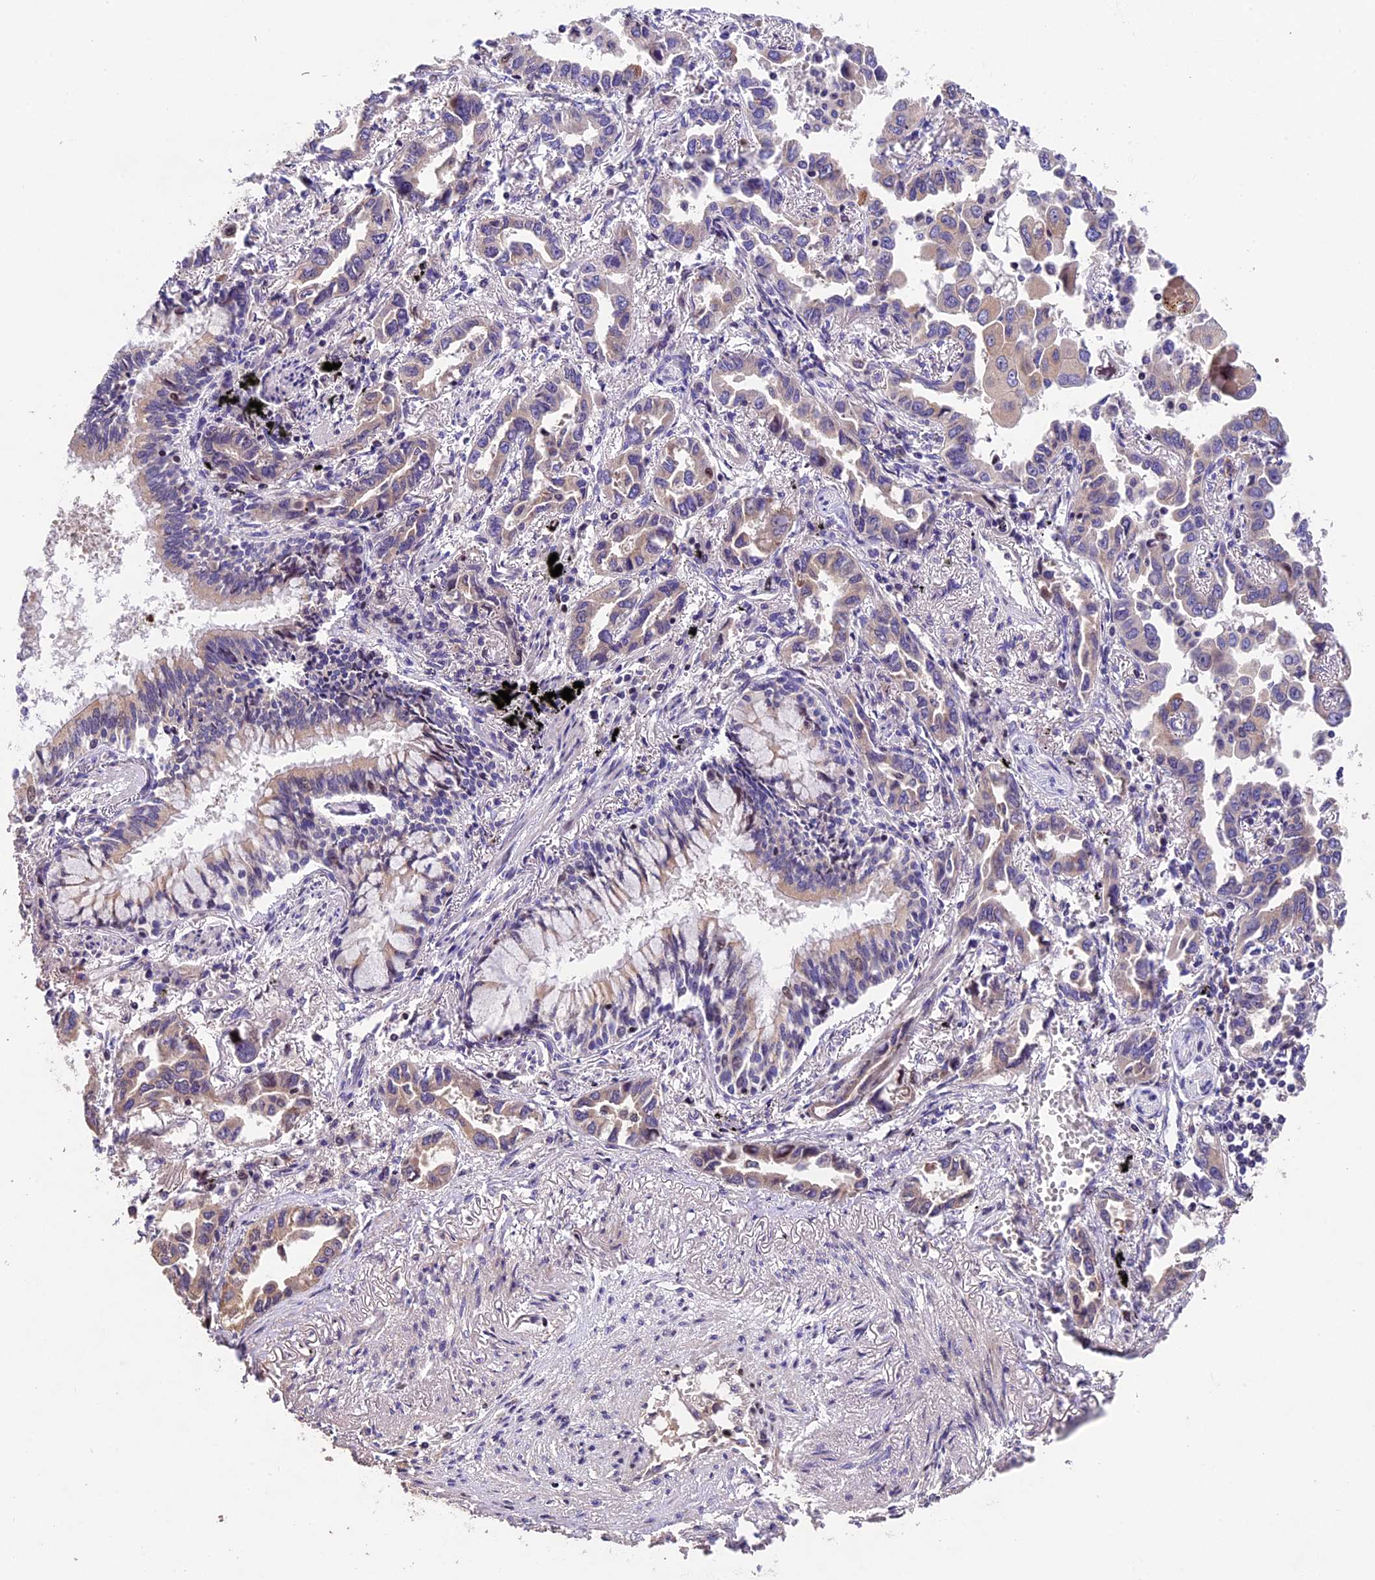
{"staining": {"intensity": "negative", "quantity": "none", "location": "none"}, "tissue": "lung cancer", "cell_type": "Tumor cells", "image_type": "cancer", "snomed": [{"axis": "morphology", "description": "Adenocarcinoma, NOS"}, {"axis": "topography", "description": "Lung"}], "caption": "There is no significant expression in tumor cells of lung adenocarcinoma.", "gene": "CCSER1", "patient": {"sex": "male", "age": 67}}